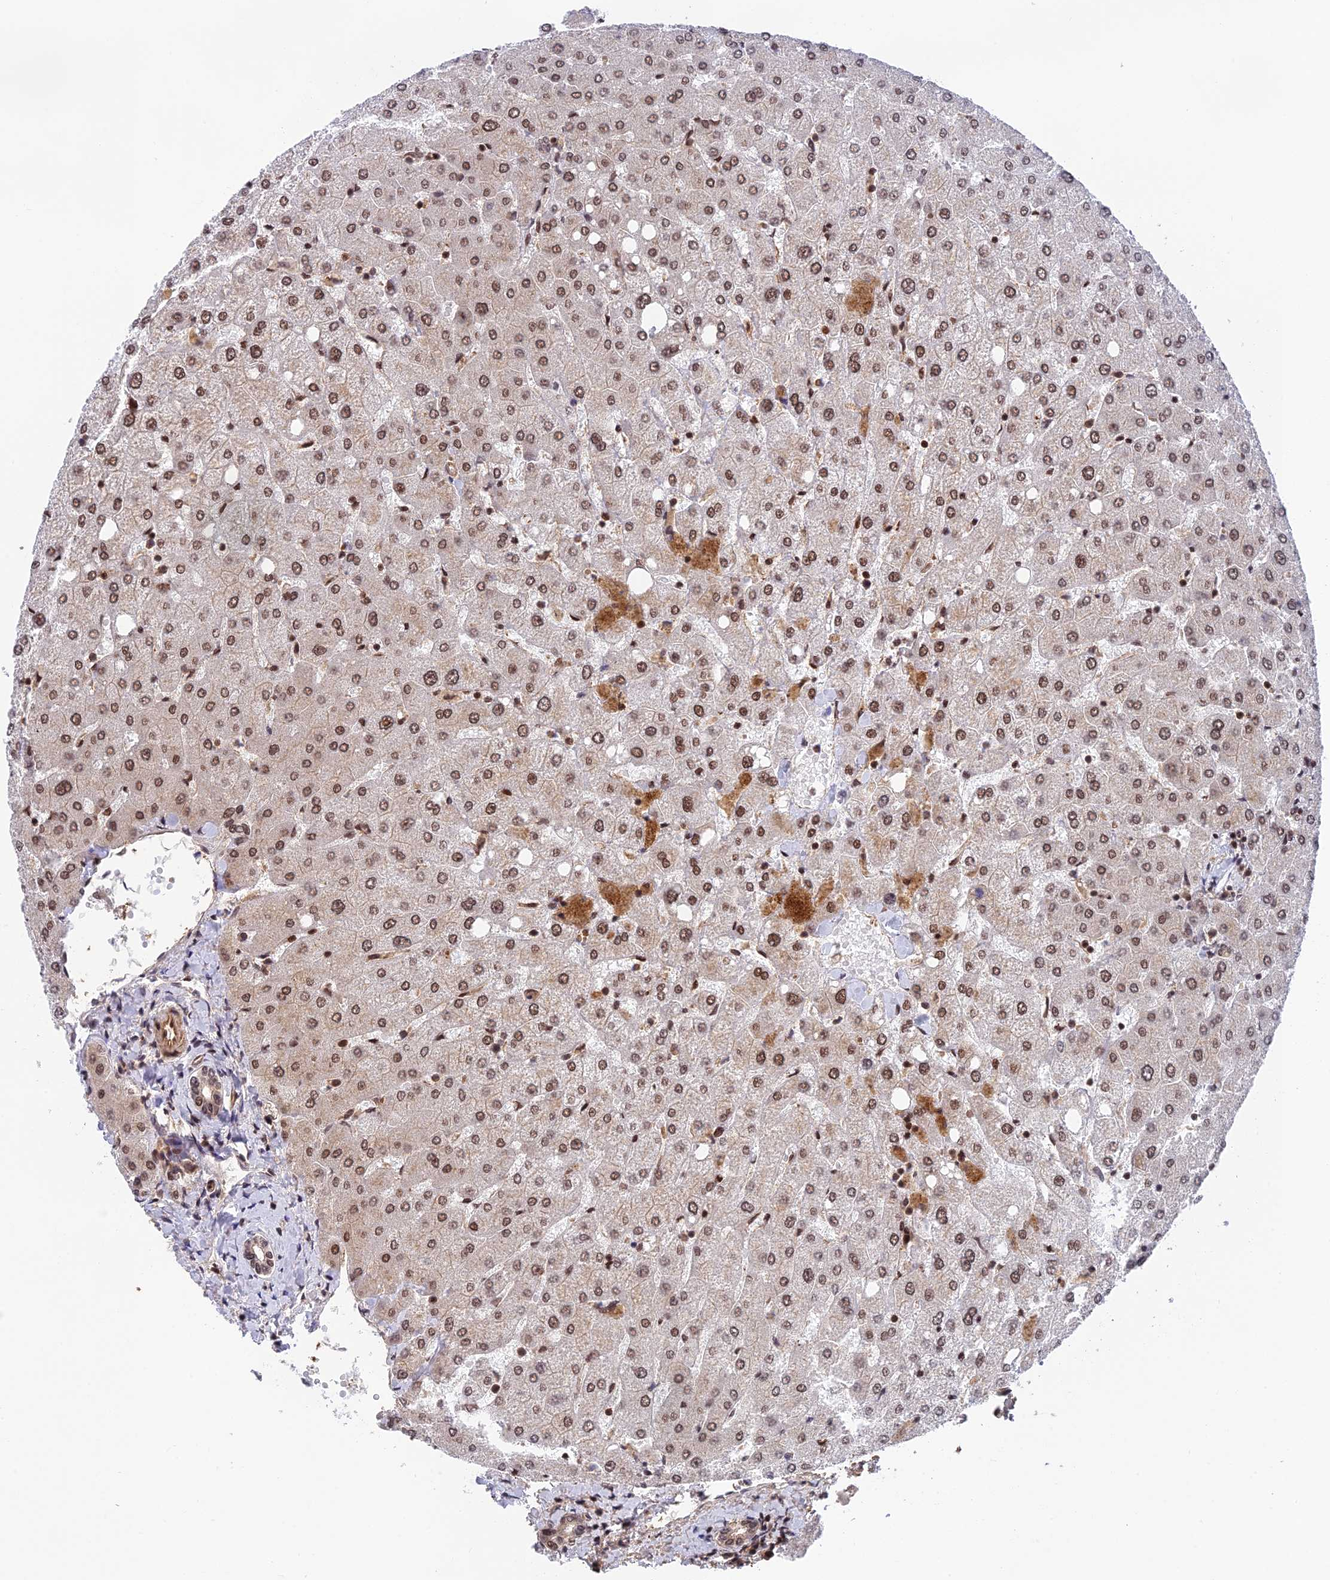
{"staining": {"intensity": "moderate", "quantity": "<25%", "location": "nuclear"}, "tissue": "liver", "cell_type": "Cholangiocytes", "image_type": "normal", "snomed": [{"axis": "morphology", "description": "Normal tissue, NOS"}, {"axis": "topography", "description": "Liver"}], "caption": "Moderate nuclear expression is identified in approximately <25% of cholangiocytes in unremarkable liver.", "gene": "OSBPL1A", "patient": {"sex": "female", "age": 54}}